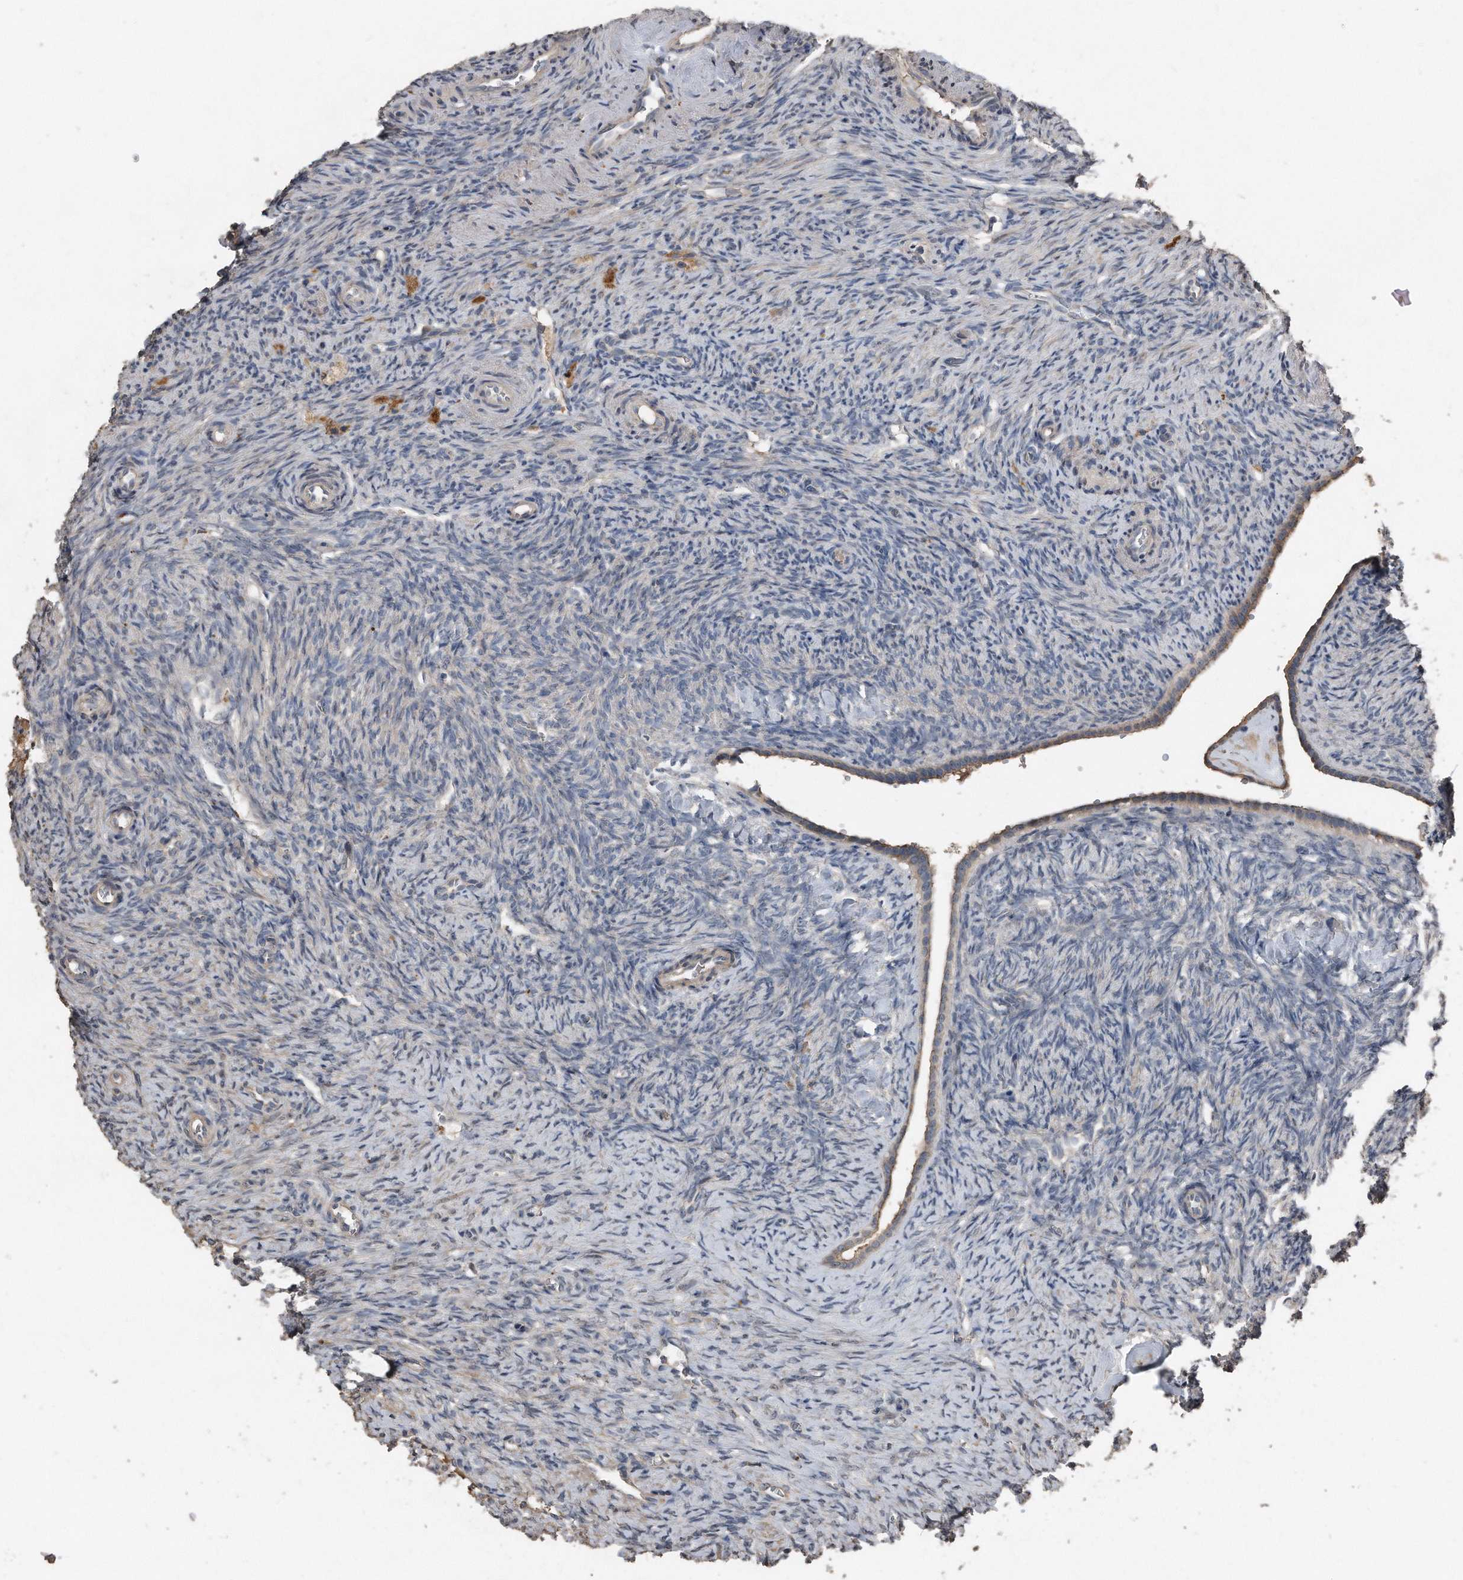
{"staining": {"intensity": "moderate", "quantity": ">75%", "location": "cytoplasmic/membranous"}, "tissue": "ovary", "cell_type": "Follicle cells", "image_type": "normal", "snomed": [{"axis": "morphology", "description": "Normal tissue, NOS"}, {"axis": "topography", "description": "Ovary"}], "caption": "Brown immunohistochemical staining in benign human ovary exhibits moderate cytoplasmic/membranous staining in approximately >75% of follicle cells. The staining was performed using DAB (3,3'-diaminobenzidine) to visualize the protein expression in brown, while the nuclei were stained in blue with hematoxylin (Magnification: 20x).", "gene": "ANKRD10", "patient": {"sex": "female", "age": 41}}